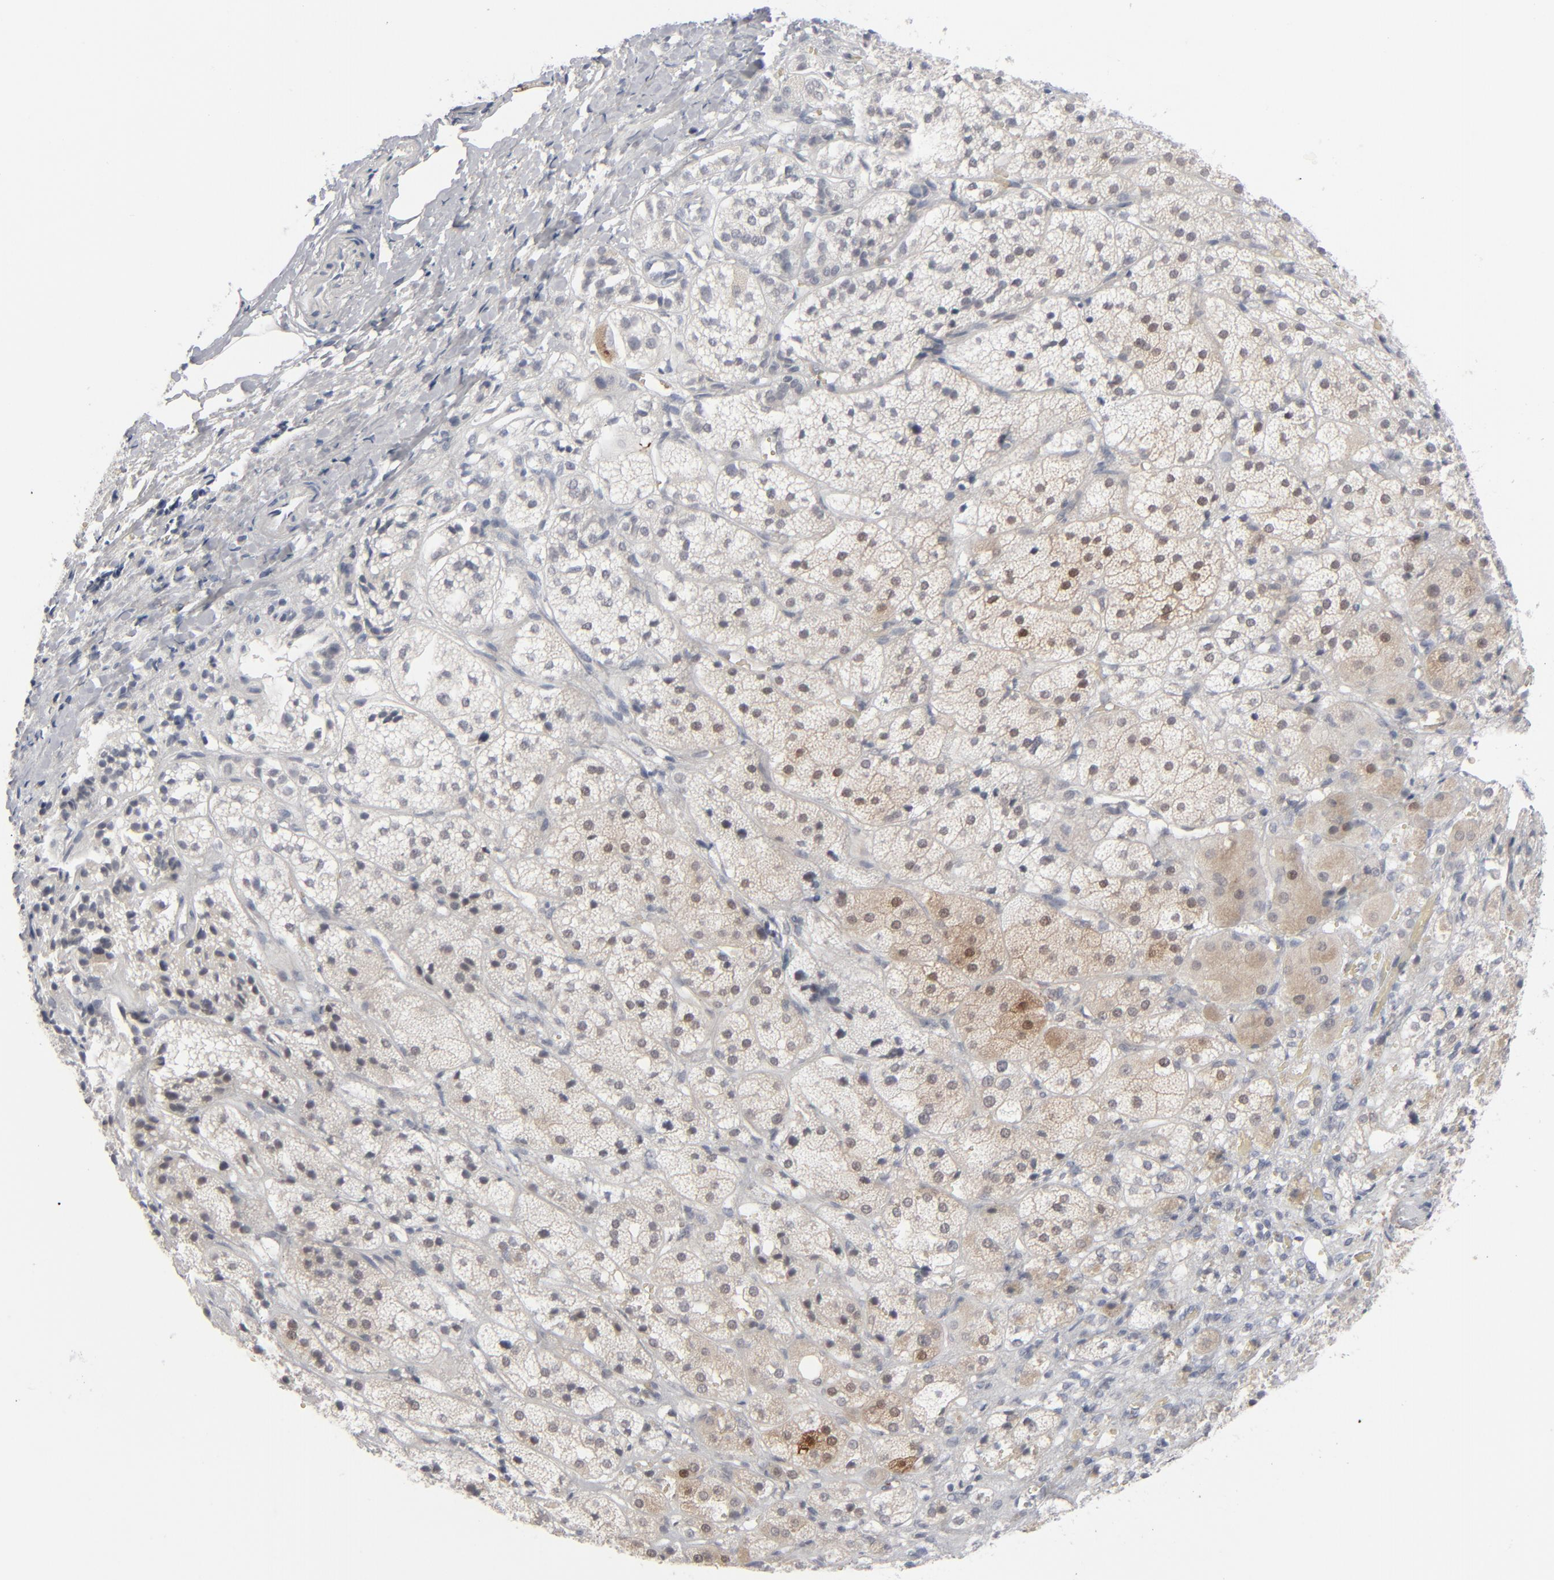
{"staining": {"intensity": "weak", "quantity": "25%-75%", "location": "cytoplasmic/membranous"}, "tissue": "adrenal gland", "cell_type": "Glandular cells", "image_type": "normal", "snomed": [{"axis": "morphology", "description": "Normal tissue, NOS"}, {"axis": "topography", "description": "Adrenal gland"}], "caption": "A brown stain shows weak cytoplasmic/membranous staining of a protein in glandular cells of benign human adrenal gland.", "gene": "POF1B", "patient": {"sex": "female", "age": 71}}